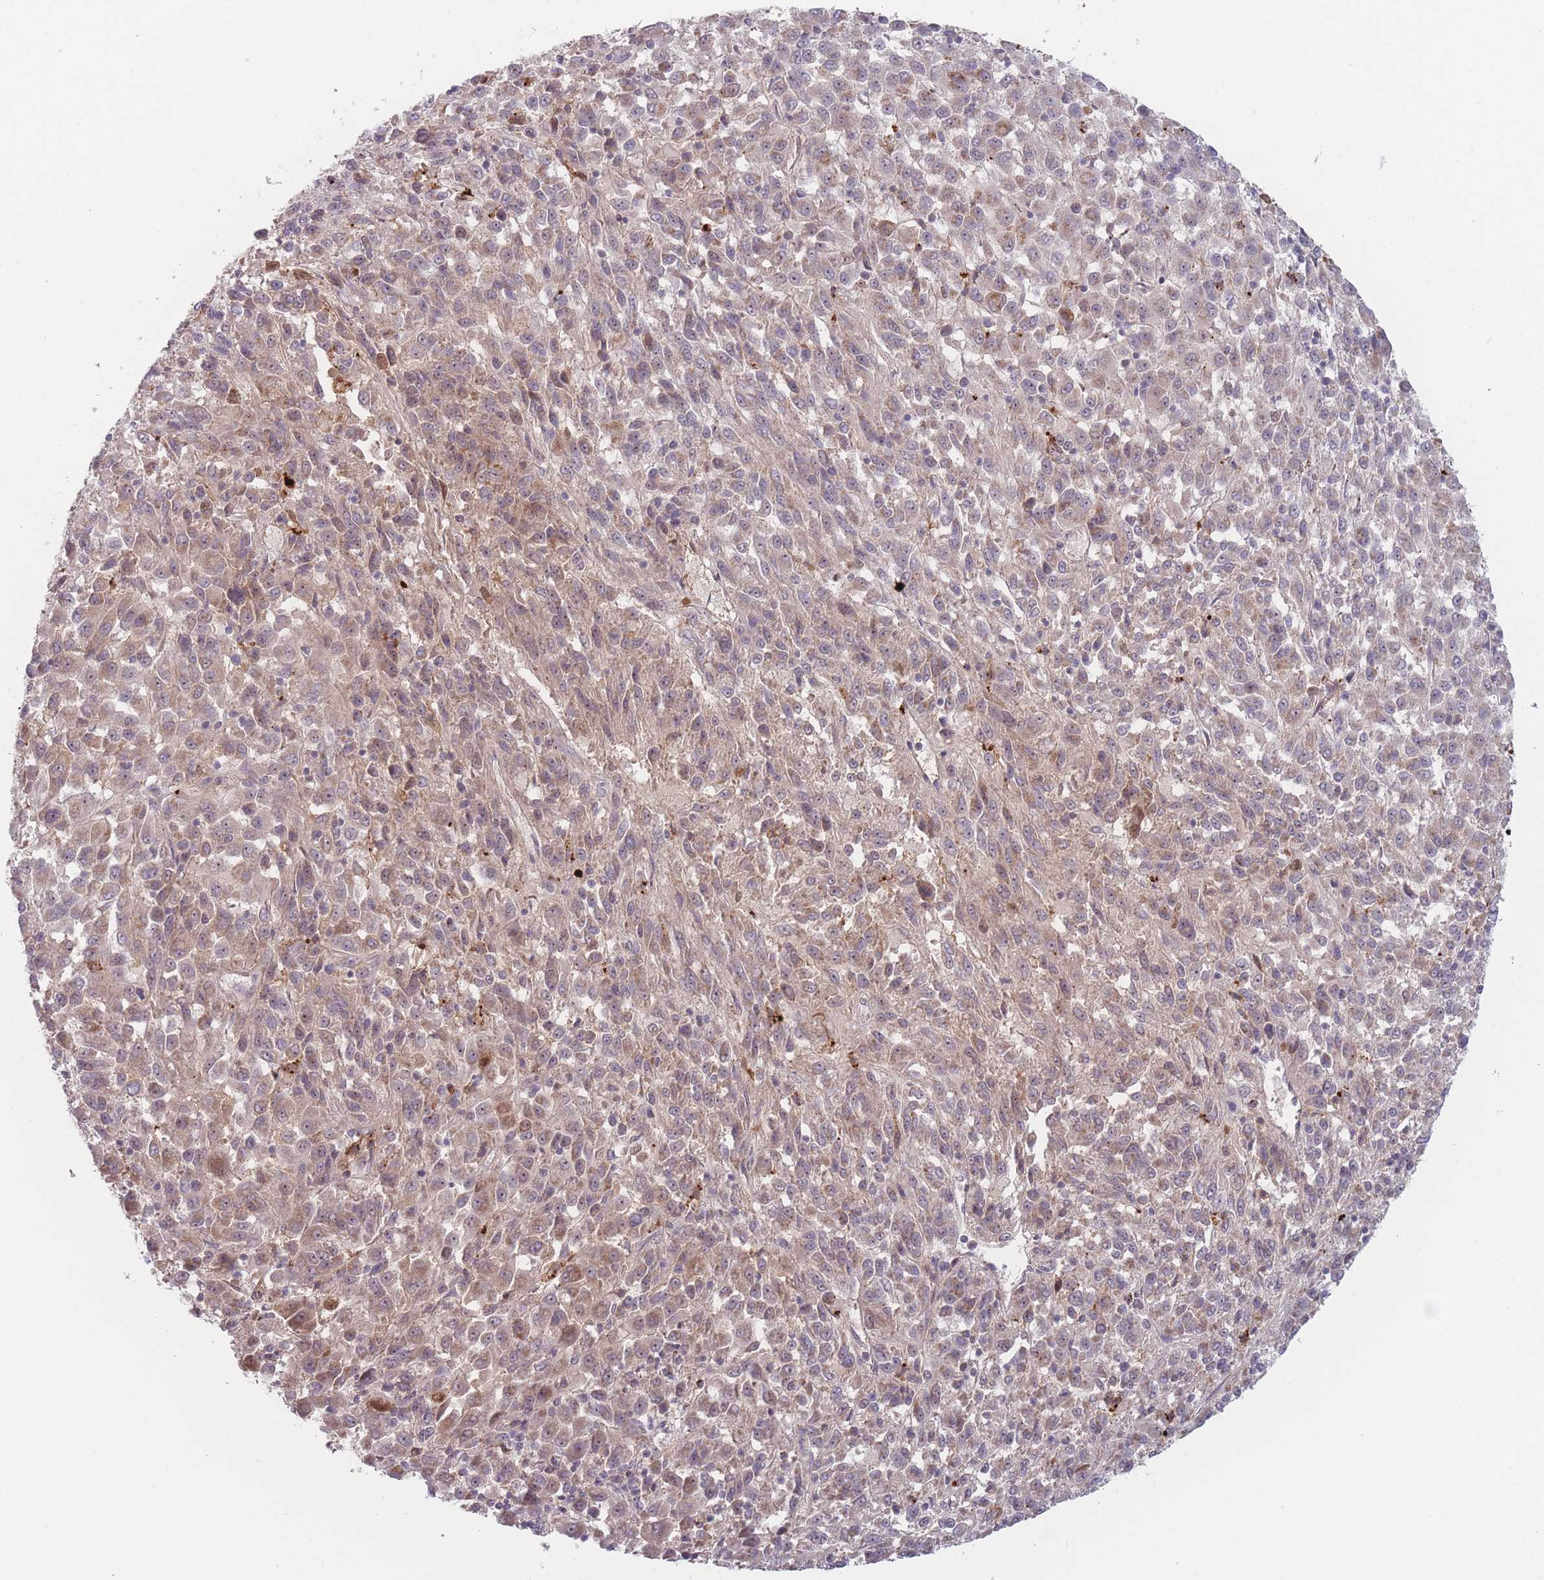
{"staining": {"intensity": "weak", "quantity": ">75%", "location": "cytoplasmic/membranous,nuclear"}, "tissue": "melanoma", "cell_type": "Tumor cells", "image_type": "cancer", "snomed": [{"axis": "morphology", "description": "Malignant melanoma, Metastatic site"}, {"axis": "topography", "description": "Lung"}], "caption": "Human melanoma stained for a protein (brown) reveals weak cytoplasmic/membranous and nuclear positive staining in approximately >75% of tumor cells.", "gene": "TMEM232", "patient": {"sex": "male", "age": 64}}